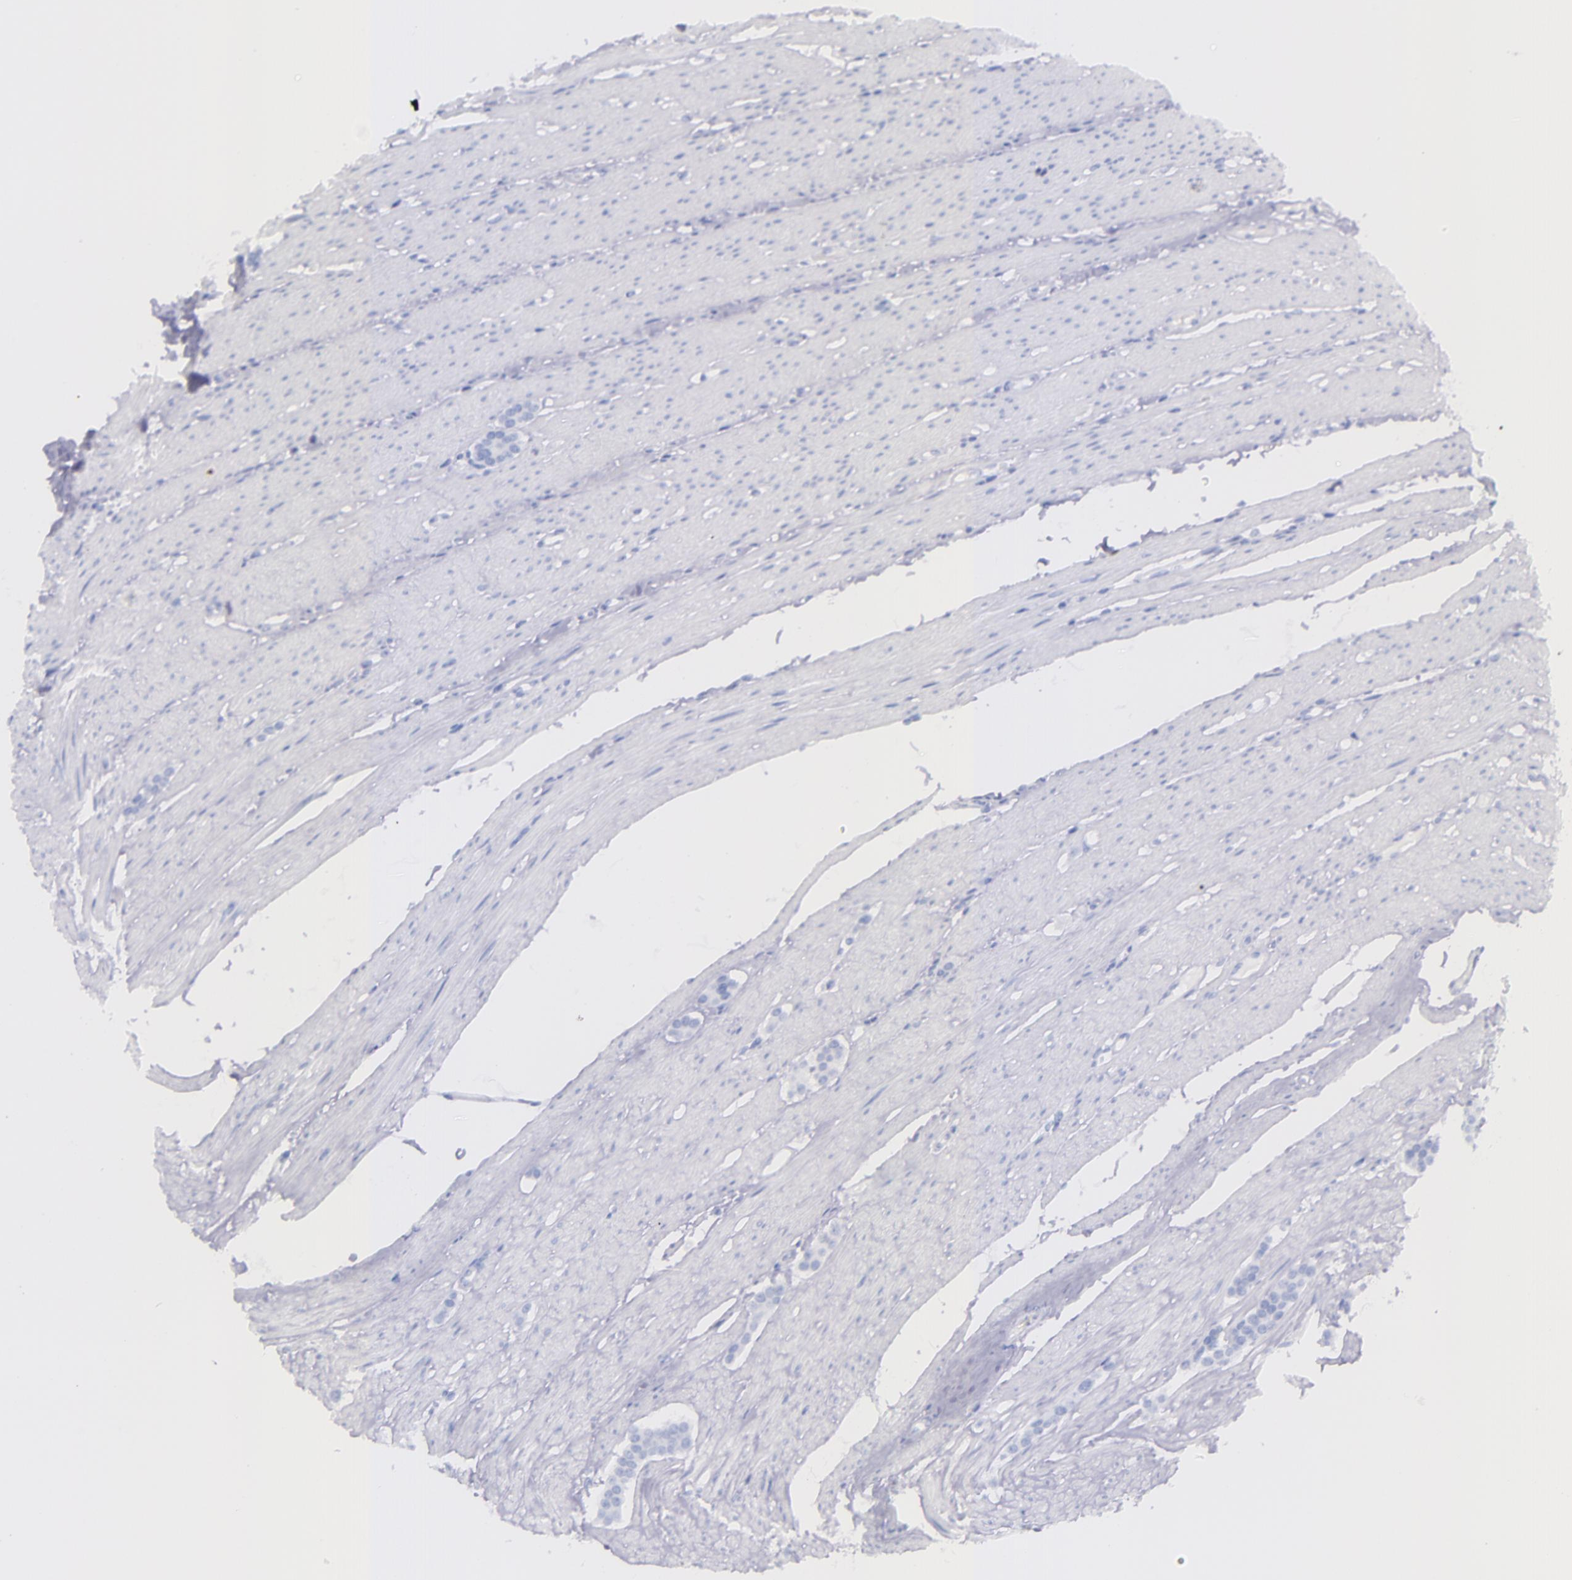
{"staining": {"intensity": "negative", "quantity": "none", "location": "none"}, "tissue": "carcinoid", "cell_type": "Tumor cells", "image_type": "cancer", "snomed": [{"axis": "morphology", "description": "Carcinoid, malignant, NOS"}, {"axis": "topography", "description": "Small intestine"}], "caption": "The photomicrograph shows no significant staining in tumor cells of carcinoid.", "gene": "SFTPA2", "patient": {"sex": "male", "age": 60}}